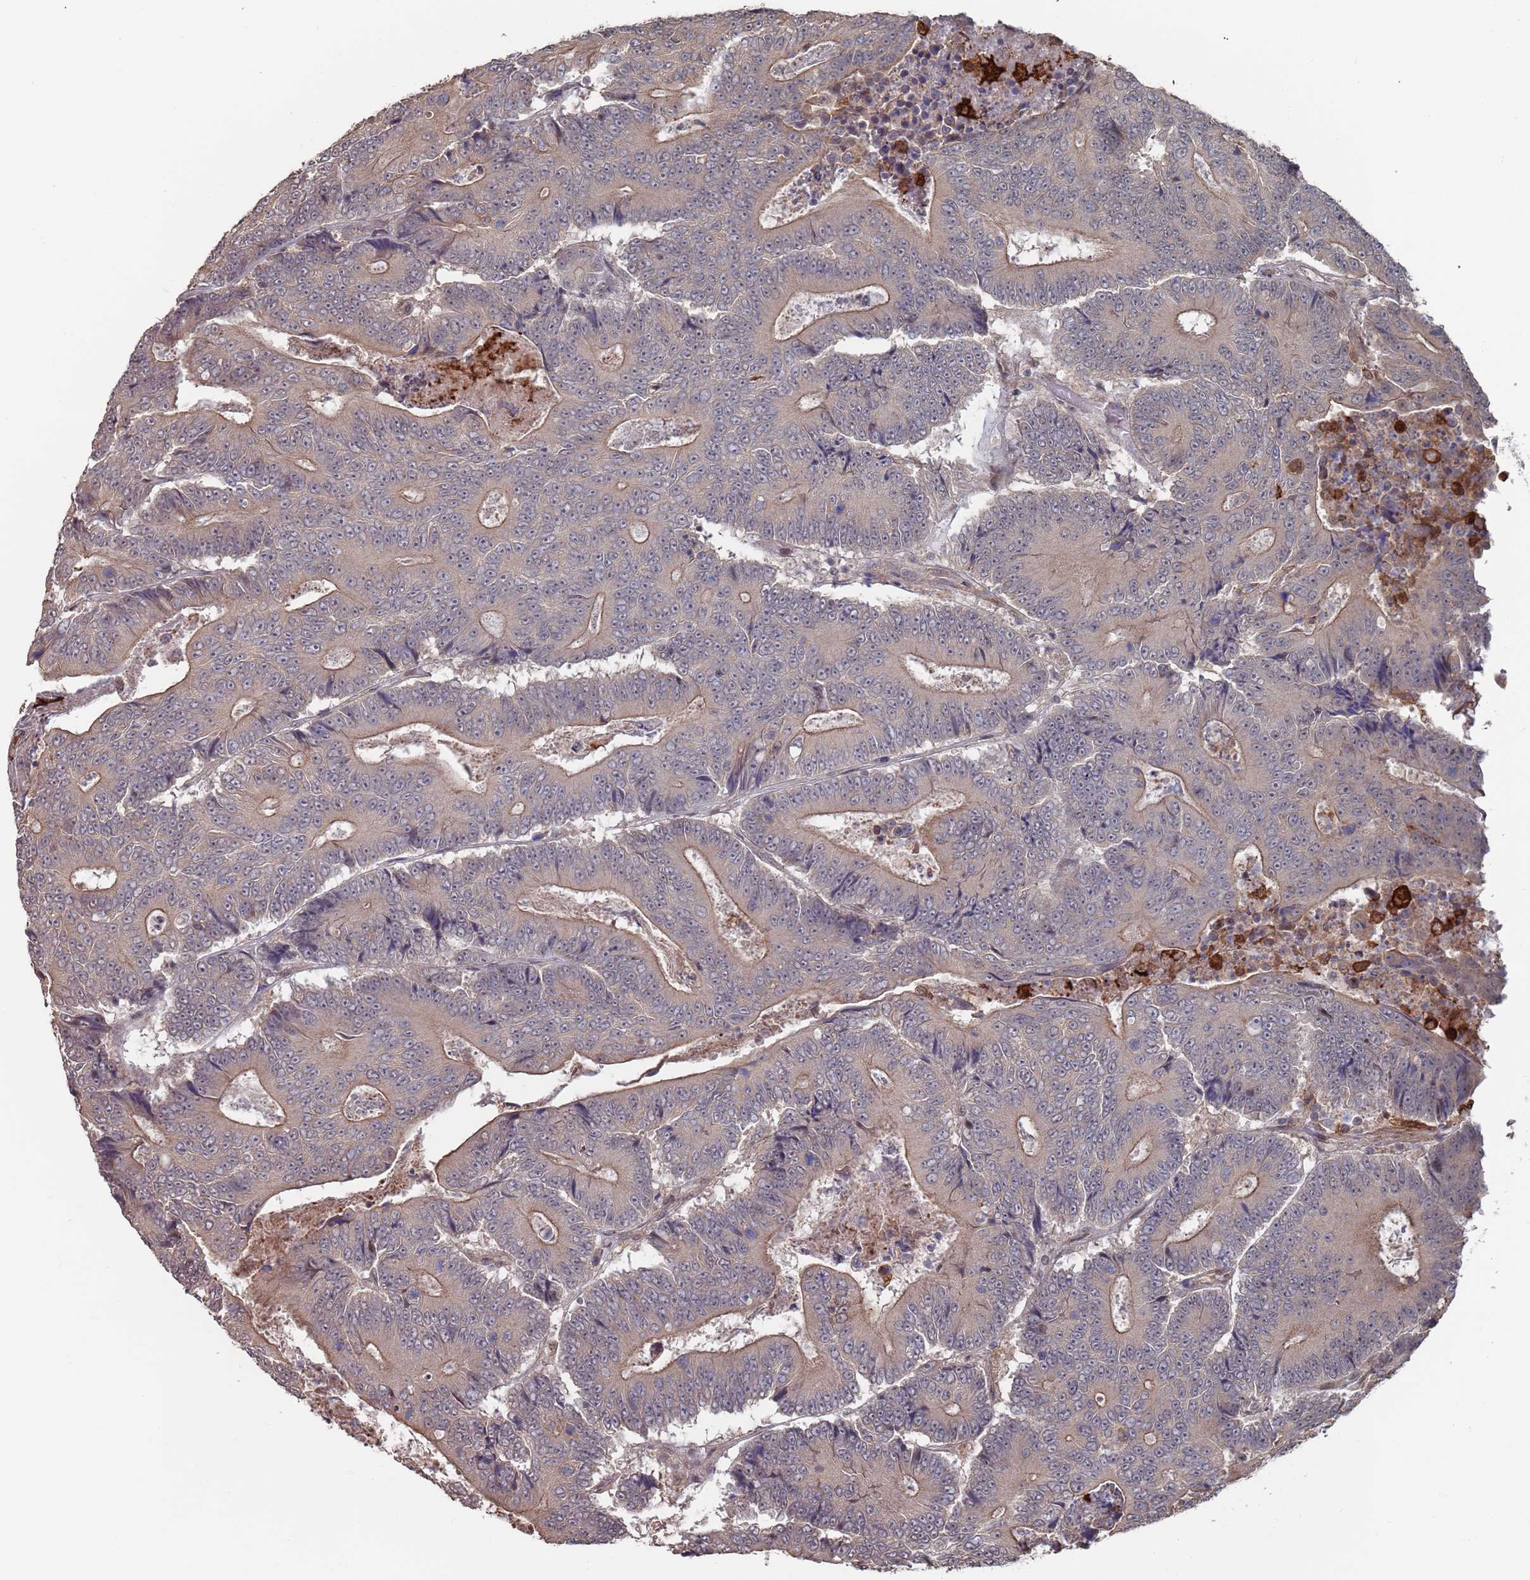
{"staining": {"intensity": "weak", "quantity": ">75%", "location": "cytoplasmic/membranous"}, "tissue": "colorectal cancer", "cell_type": "Tumor cells", "image_type": "cancer", "snomed": [{"axis": "morphology", "description": "Adenocarcinoma, NOS"}, {"axis": "topography", "description": "Colon"}], "caption": "A brown stain labels weak cytoplasmic/membranous staining of a protein in human colorectal cancer tumor cells. Nuclei are stained in blue.", "gene": "DGKD", "patient": {"sex": "male", "age": 83}}